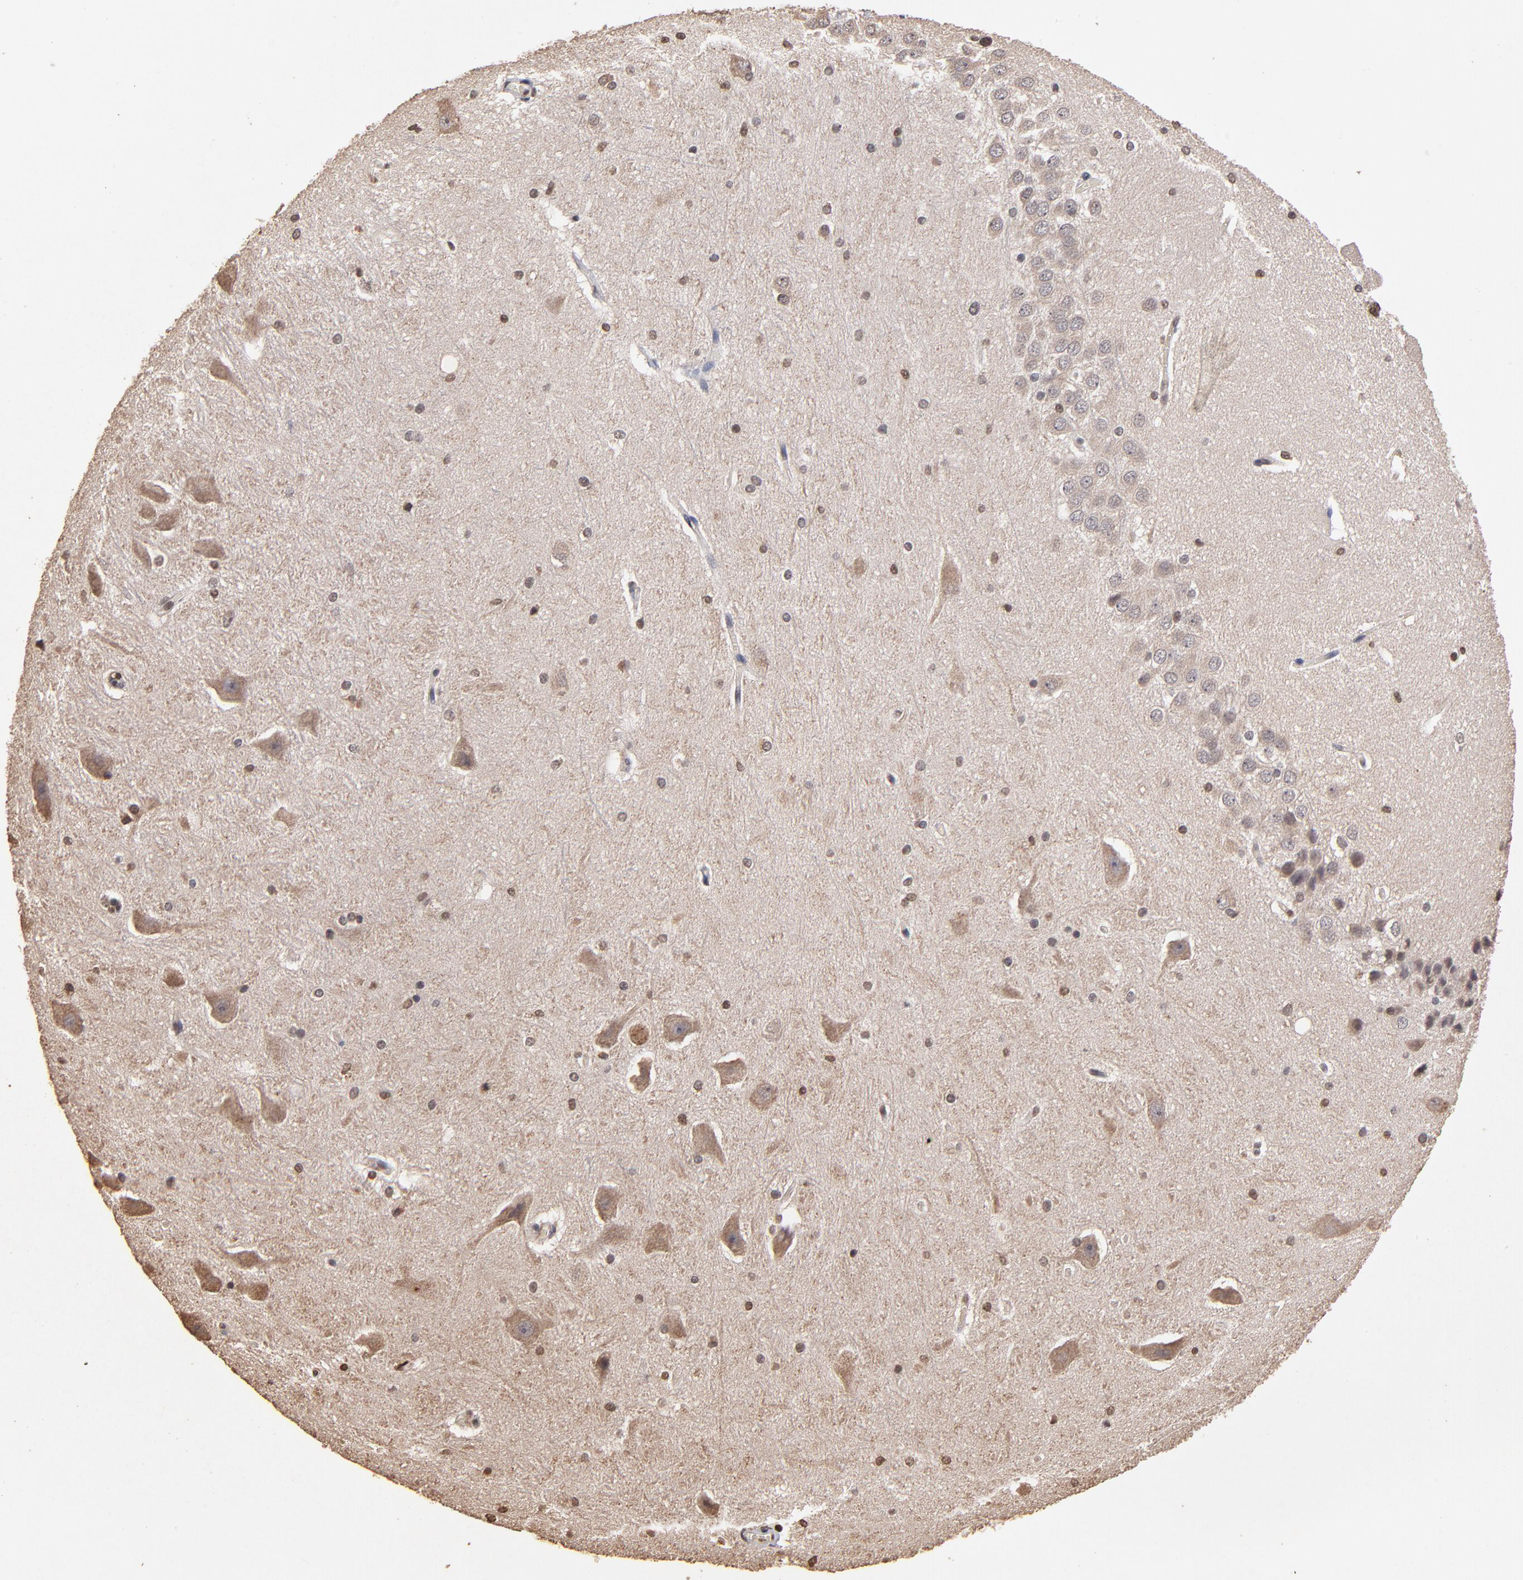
{"staining": {"intensity": "moderate", "quantity": "<25%", "location": "nuclear"}, "tissue": "hippocampus", "cell_type": "Glial cells", "image_type": "normal", "snomed": [{"axis": "morphology", "description": "Normal tissue, NOS"}, {"axis": "topography", "description": "Hippocampus"}], "caption": "Glial cells reveal low levels of moderate nuclear positivity in approximately <25% of cells in normal human hippocampus. The staining was performed using DAB (3,3'-diaminobenzidine) to visualize the protein expression in brown, while the nuclei were stained in blue with hematoxylin (Magnification: 20x).", "gene": "CASP1", "patient": {"sex": "female", "age": 19}}